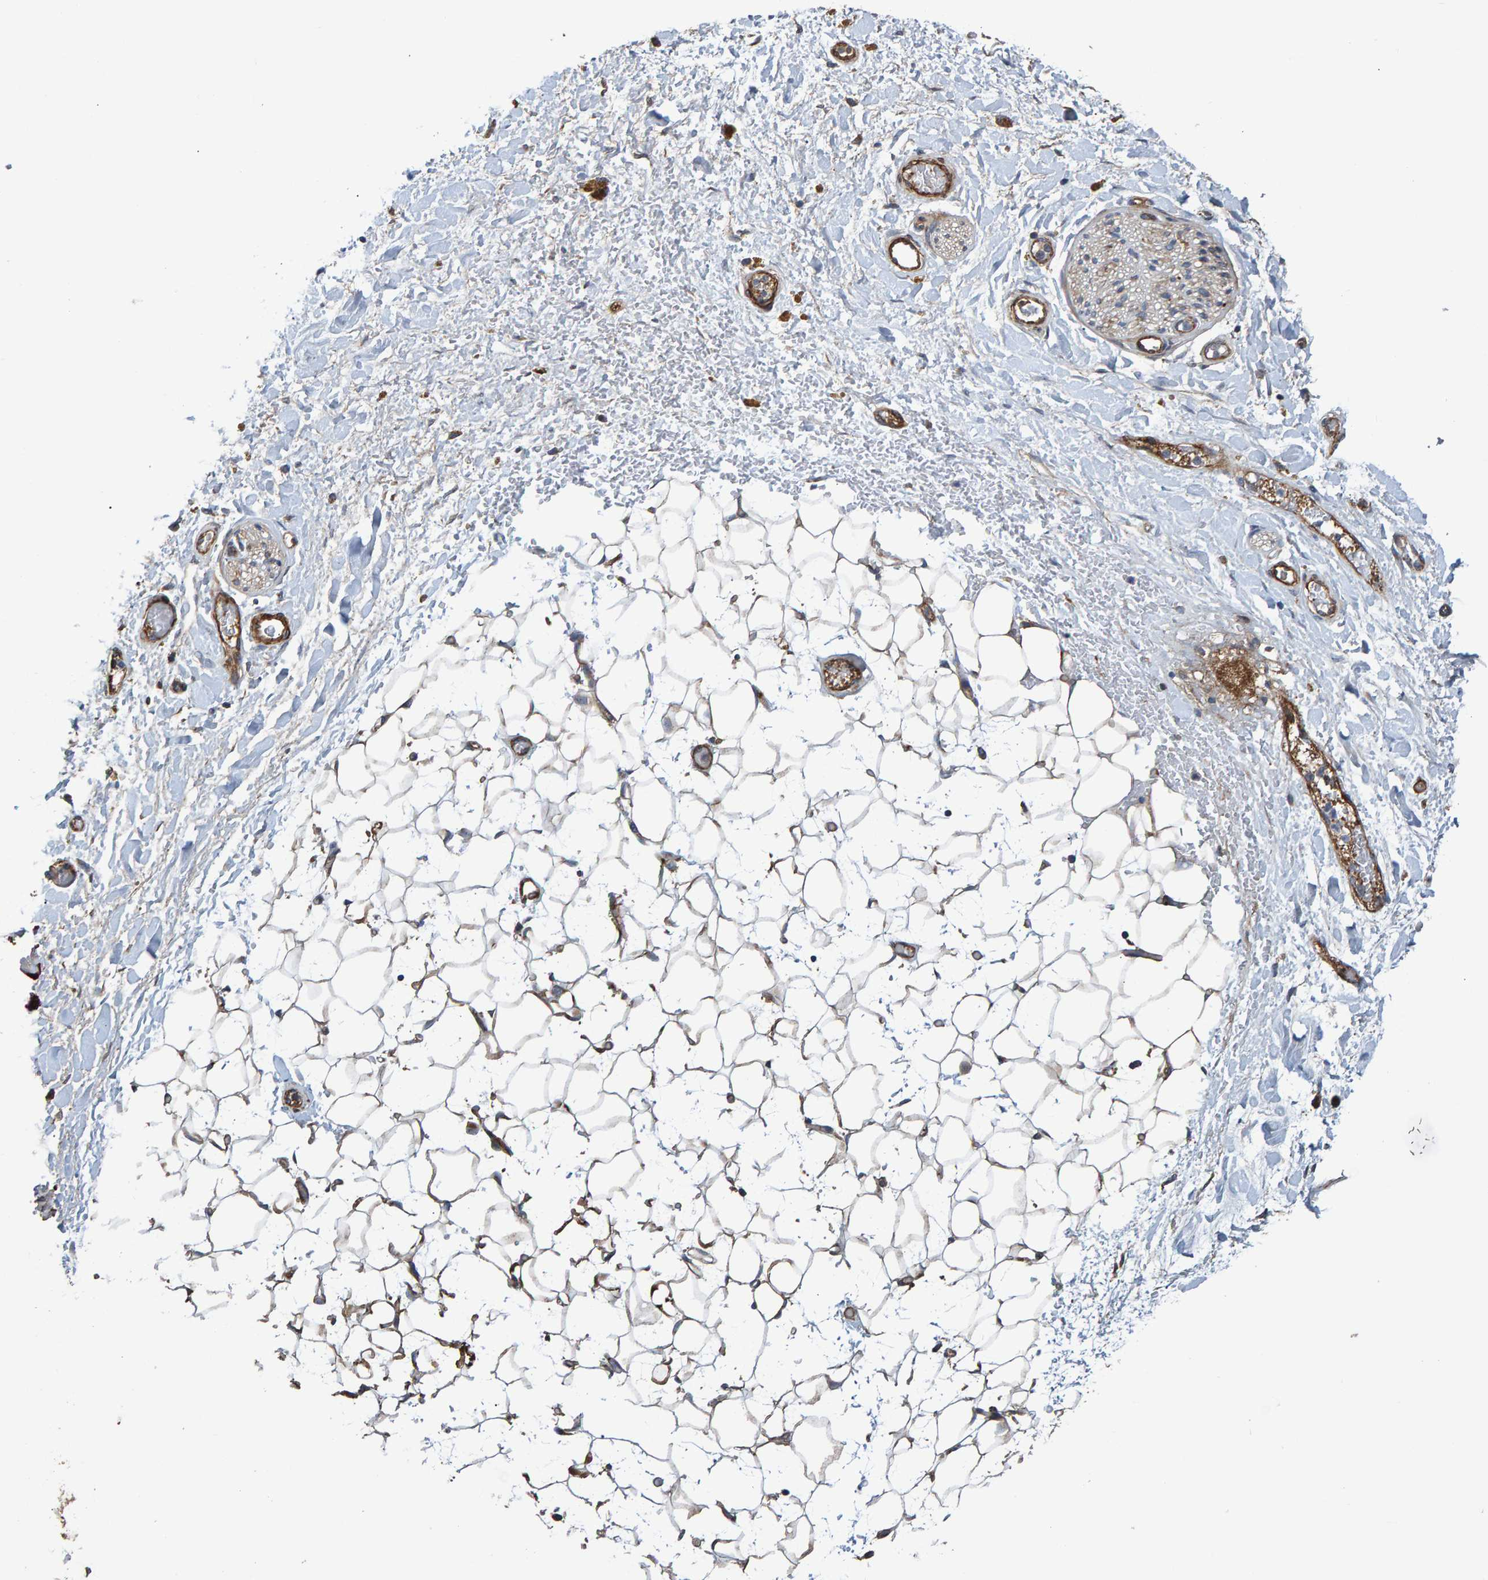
{"staining": {"intensity": "moderate", "quantity": "25%-75%", "location": "cytoplasmic/membranous"}, "tissue": "adipose tissue", "cell_type": "Adipocytes", "image_type": "normal", "snomed": [{"axis": "morphology", "description": "Normal tissue, NOS"}, {"axis": "topography", "description": "Kidney"}, {"axis": "topography", "description": "Peripheral nerve tissue"}], "caption": "High-power microscopy captured an IHC photomicrograph of unremarkable adipose tissue, revealing moderate cytoplasmic/membranous positivity in approximately 25%-75% of adipocytes. The staining was performed using DAB (3,3'-diaminobenzidine), with brown indicating positive protein expression. Nuclei are stained blue with hematoxylin.", "gene": "SLIT2", "patient": {"sex": "male", "age": 7}}